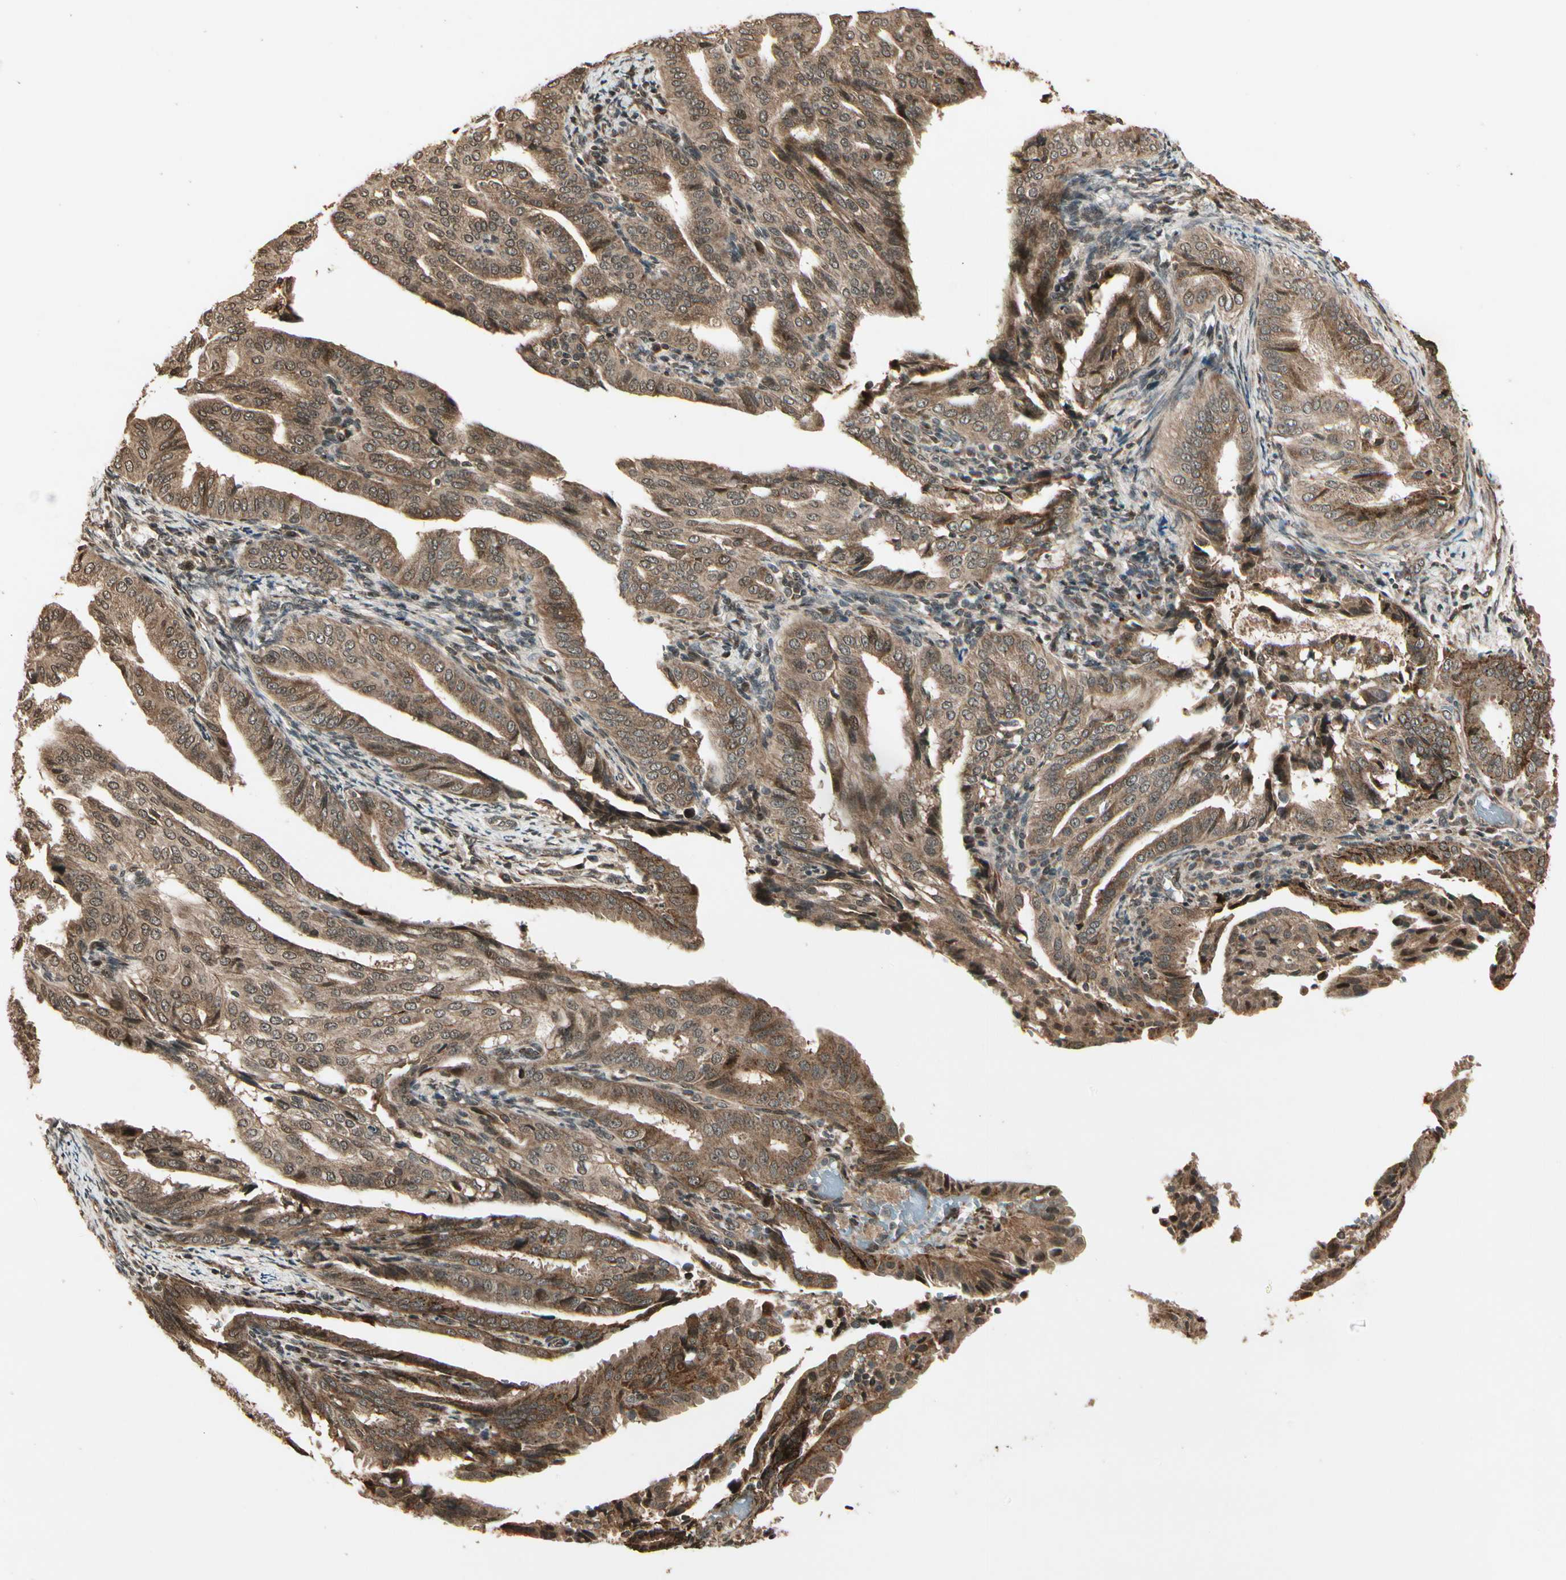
{"staining": {"intensity": "moderate", "quantity": ">75%", "location": "cytoplasmic/membranous"}, "tissue": "endometrial cancer", "cell_type": "Tumor cells", "image_type": "cancer", "snomed": [{"axis": "morphology", "description": "Adenocarcinoma, NOS"}, {"axis": "topography", "description": "Endometrium"}], "caption": "Immunohistochemistry (IHC) photomicrograph of adenocarcinoma (endometrial) stained for a protein (brown), which displays medium levels of moderate cytoplasmic/membranous staining in approximately >75% of tumor cells.", "gene": "GLUL", "patient": {"sex": "female", "age": 58}}